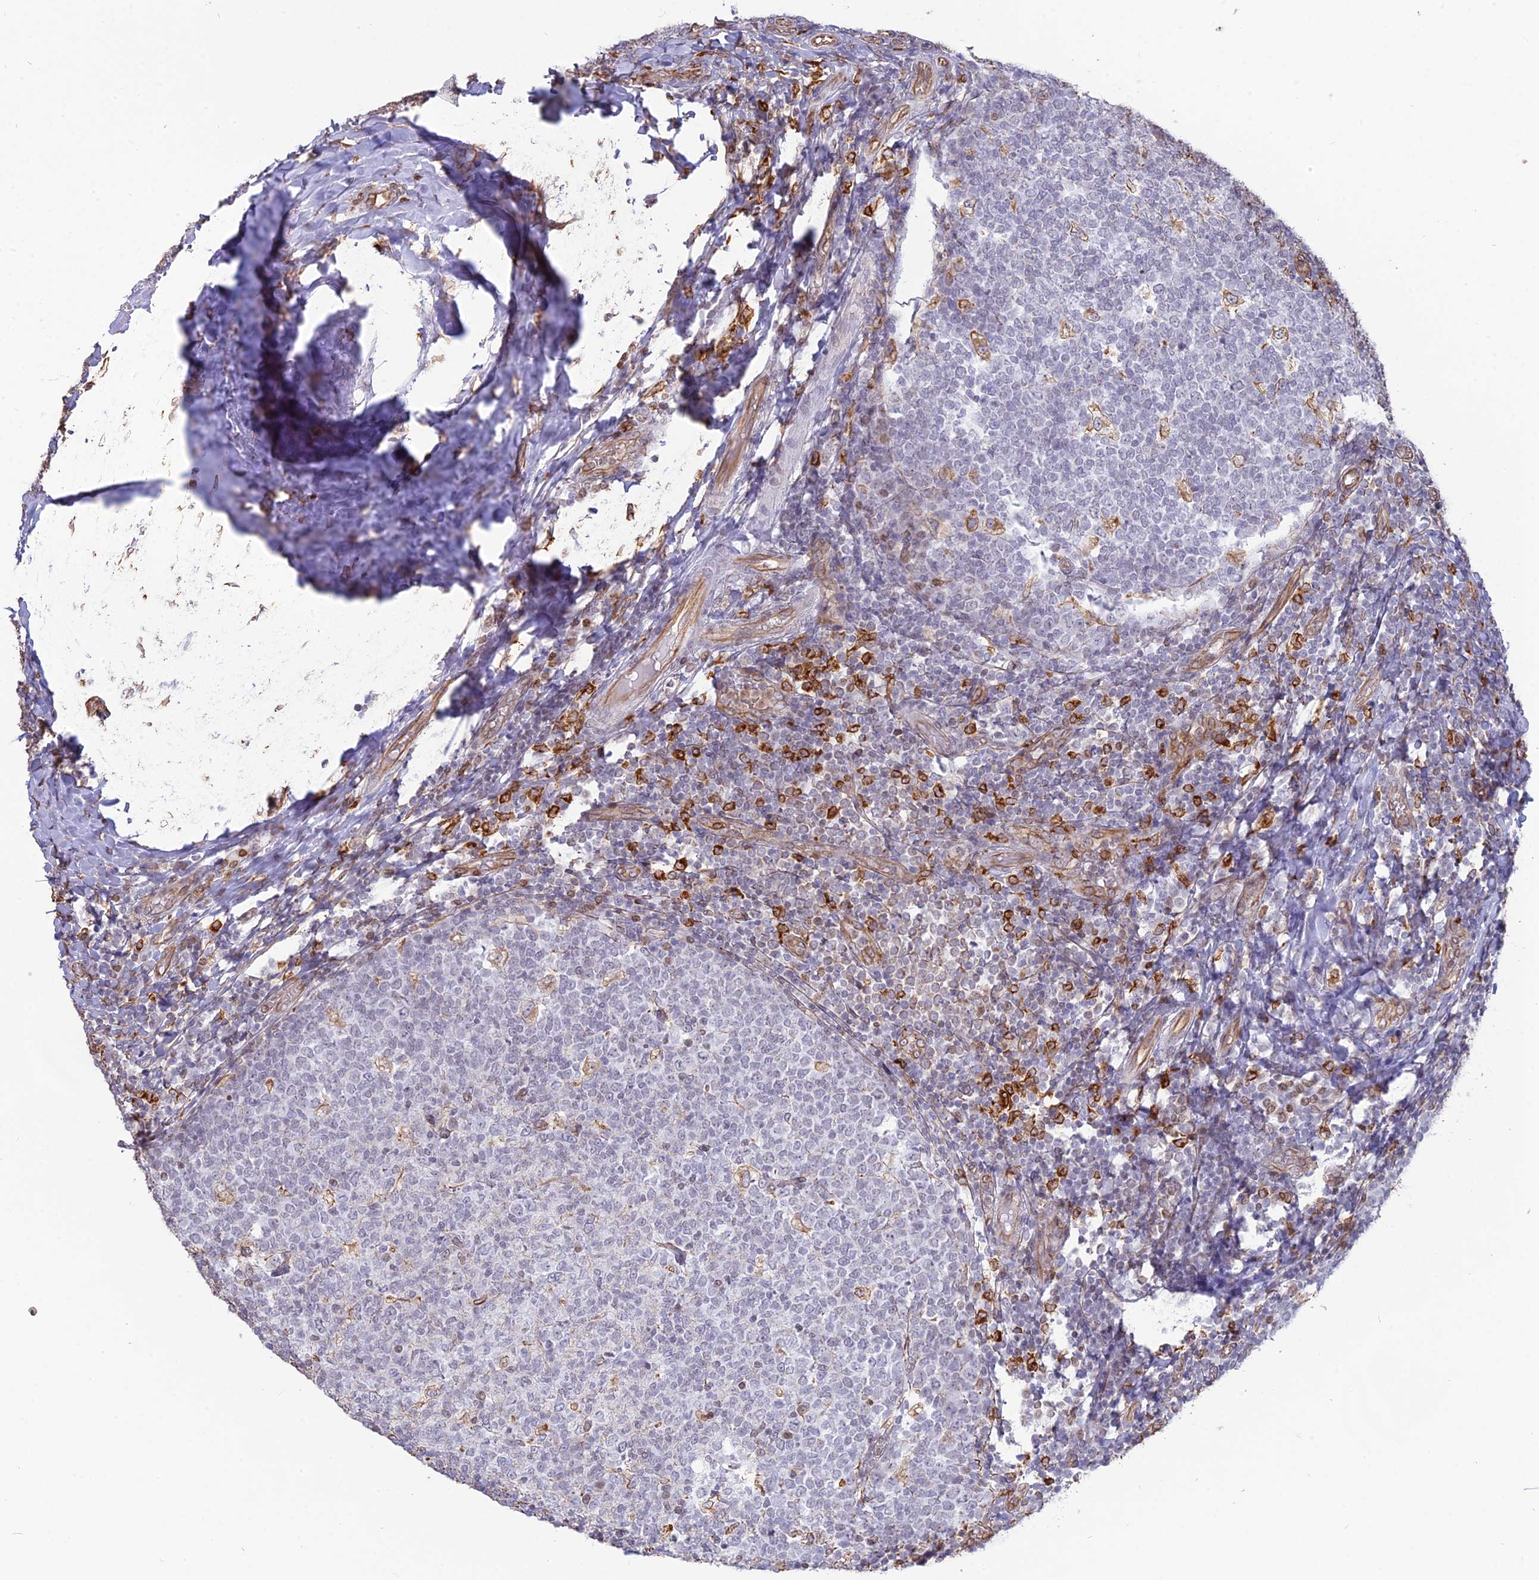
{"staining": {"intensity": "negative", "quantity": "none", "location": "none"}, "tissue": "tonsil", "cell_type": "Germinal center cells", "image_type": "normal", "snomed": [{"axis": "morphology", "description": "Normal tissue, NOS"}, {"axis": "topography", "description": "Tonsil"}], "caption": "Protein analysis of normal tonsil shows no significant positivity in germinal center cells. The staining is performed using DAB (3,3'-diaminobenzidine) brown chromogen with nuclei counter-stained in using hematoxylin.", "gene": "APOBR", "patient": {"sex": "female", "age": 19}}